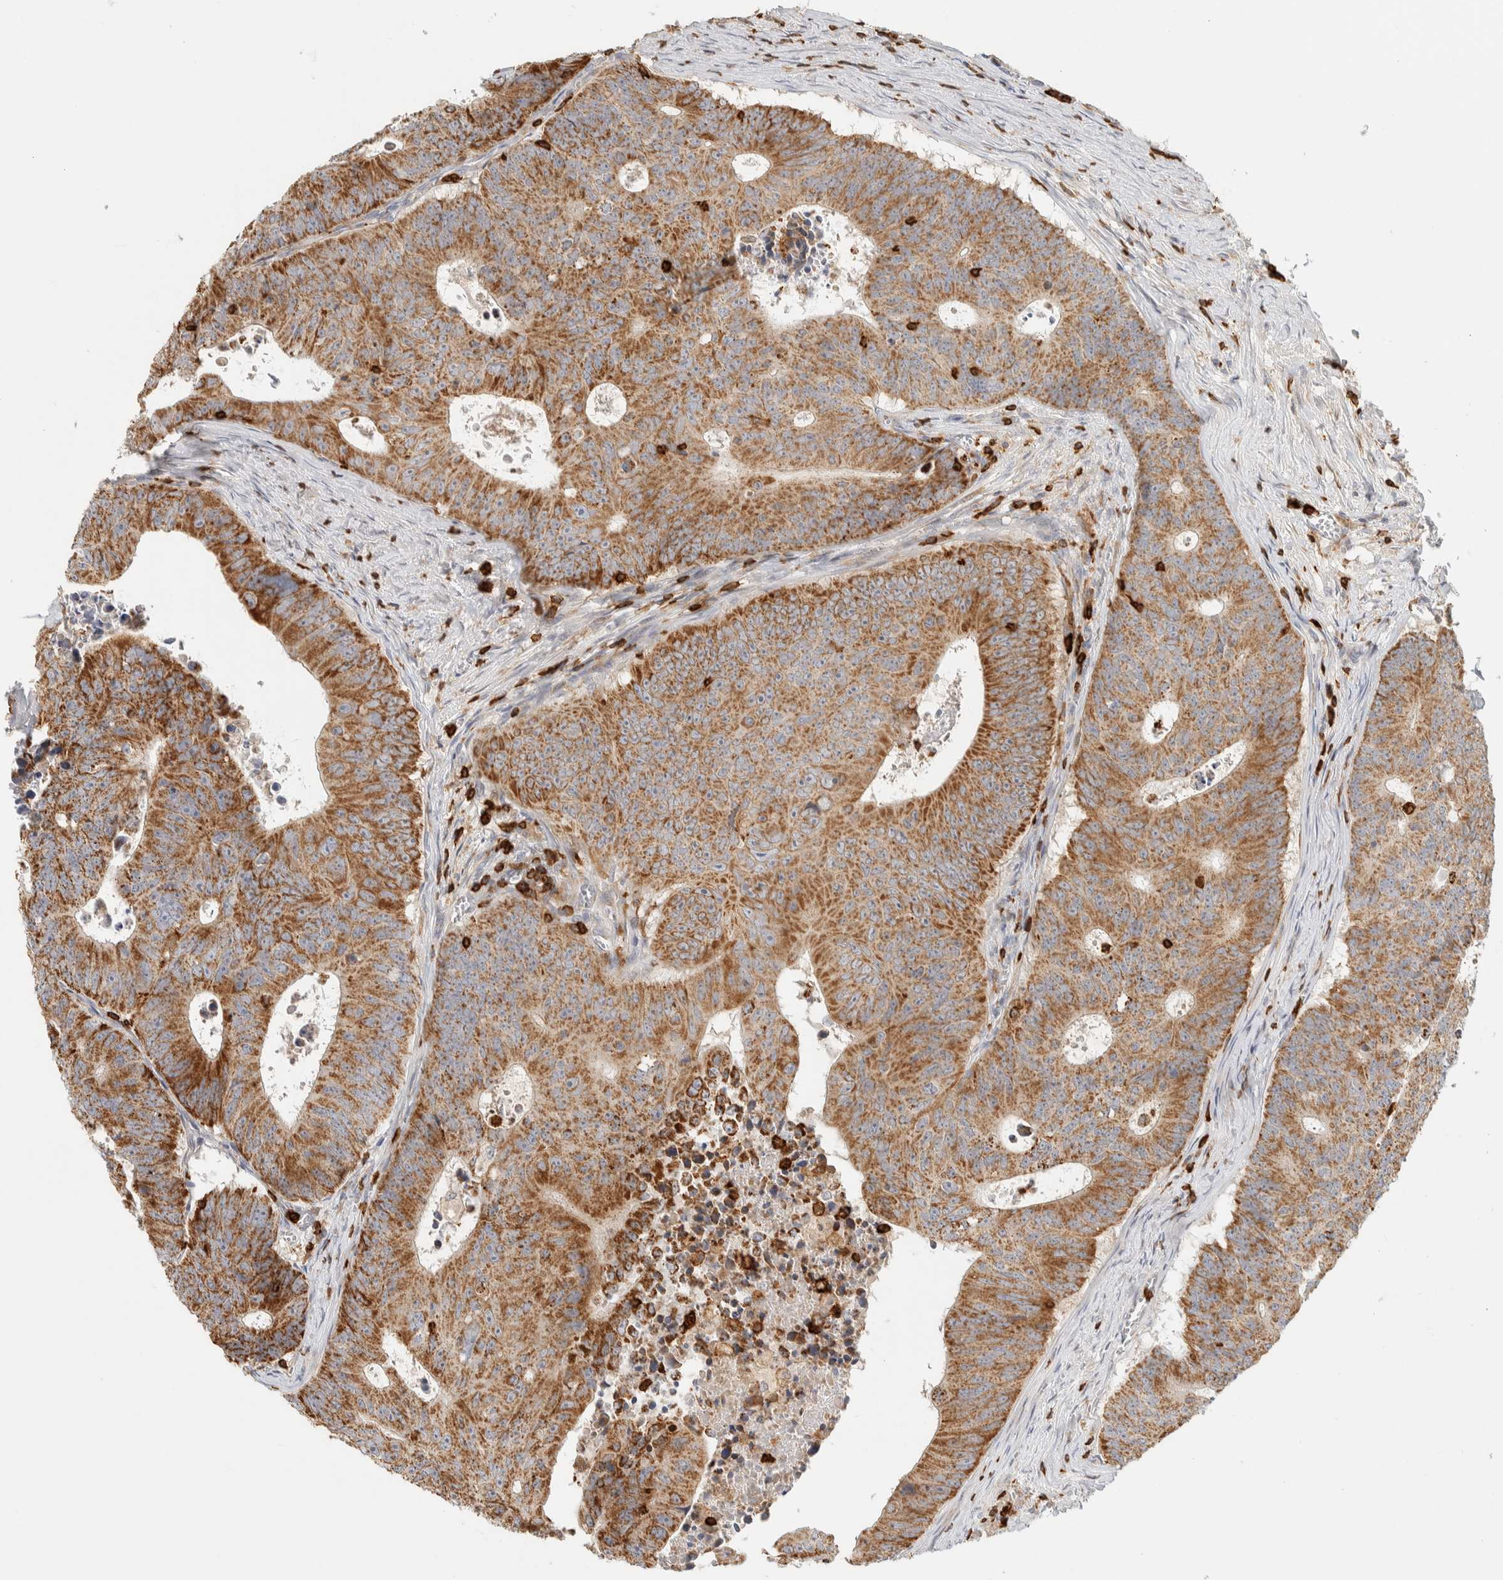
{"staining": {"intensity": "moderate", "quantity": ">75%", "location": "cytoplasmic/membranous"}, "tissue": "colorectal cancer", "cell_type": "Tumor cells", "image_type": "cancer", "snomed": [{"axis": "morphology", "description": "Adenocarcinoma, NOS"}, {"axis": "topography", "description": "Colon"}], "caption": "Colorectal adenocarcinoma stained for a protein reveals moderate cytoplasmic/membranous positivity in tumor cells.", "gene": "RUNDC1", "patient": {"sex": "male", "age": 87}}